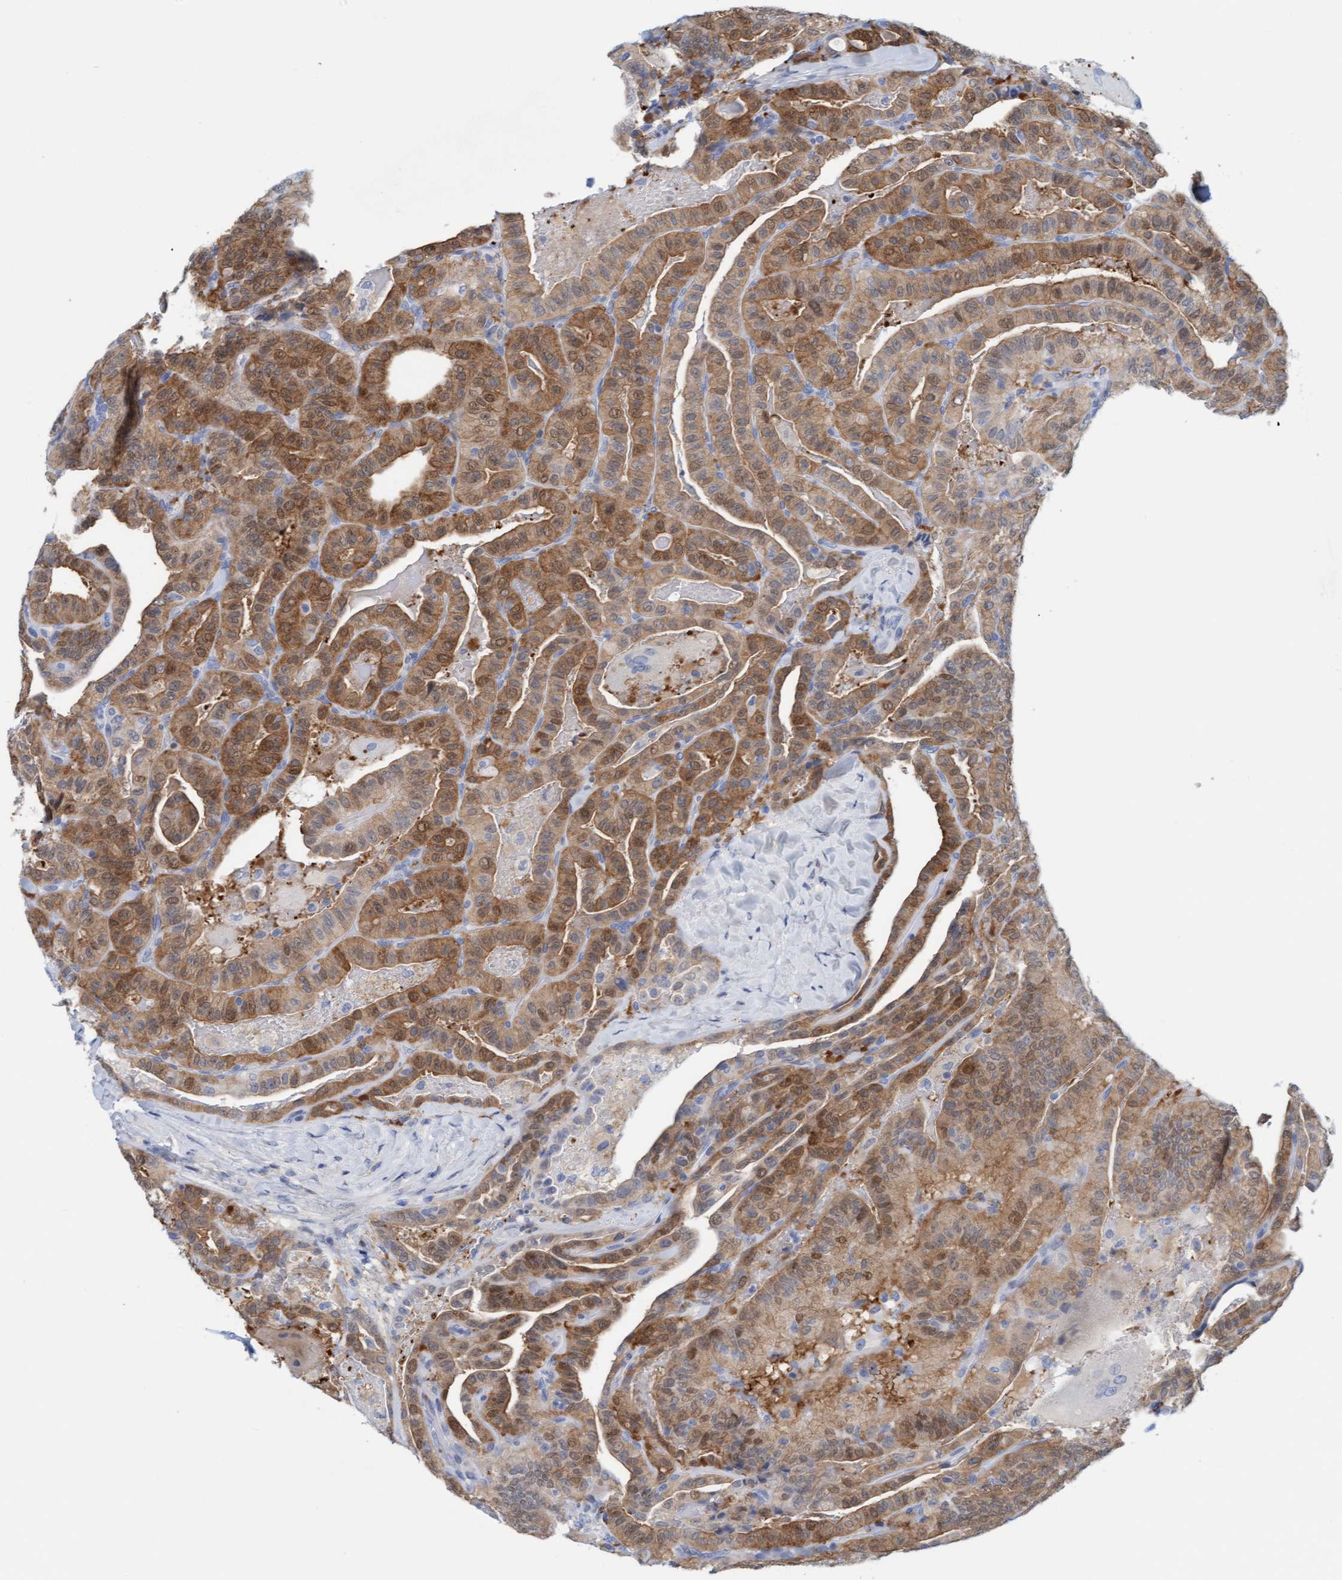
{"staining": {"intensity": "moderate", "quantity": ">75%", "location": "cytoplasmic/membranous"}, "tissue": "thyroid cancer", "cell_type": "Tumor cells", "image_type": "cancer", "snomed": [{"axis": "morphology", "description": "Papillary adenocarcinoma, NOS"}, {"axis": "topography", "description": "Thyroid gland"}], "caption": "Immunohistochemistry of human thyroid cancer (papillary adenocarcinoma) displays medium levels of moderate cytoplasmic/membranous staining in about >75% of tumor cells.", "gene": "KLHL11", "patient": {"sex": "male", "age": 77}}